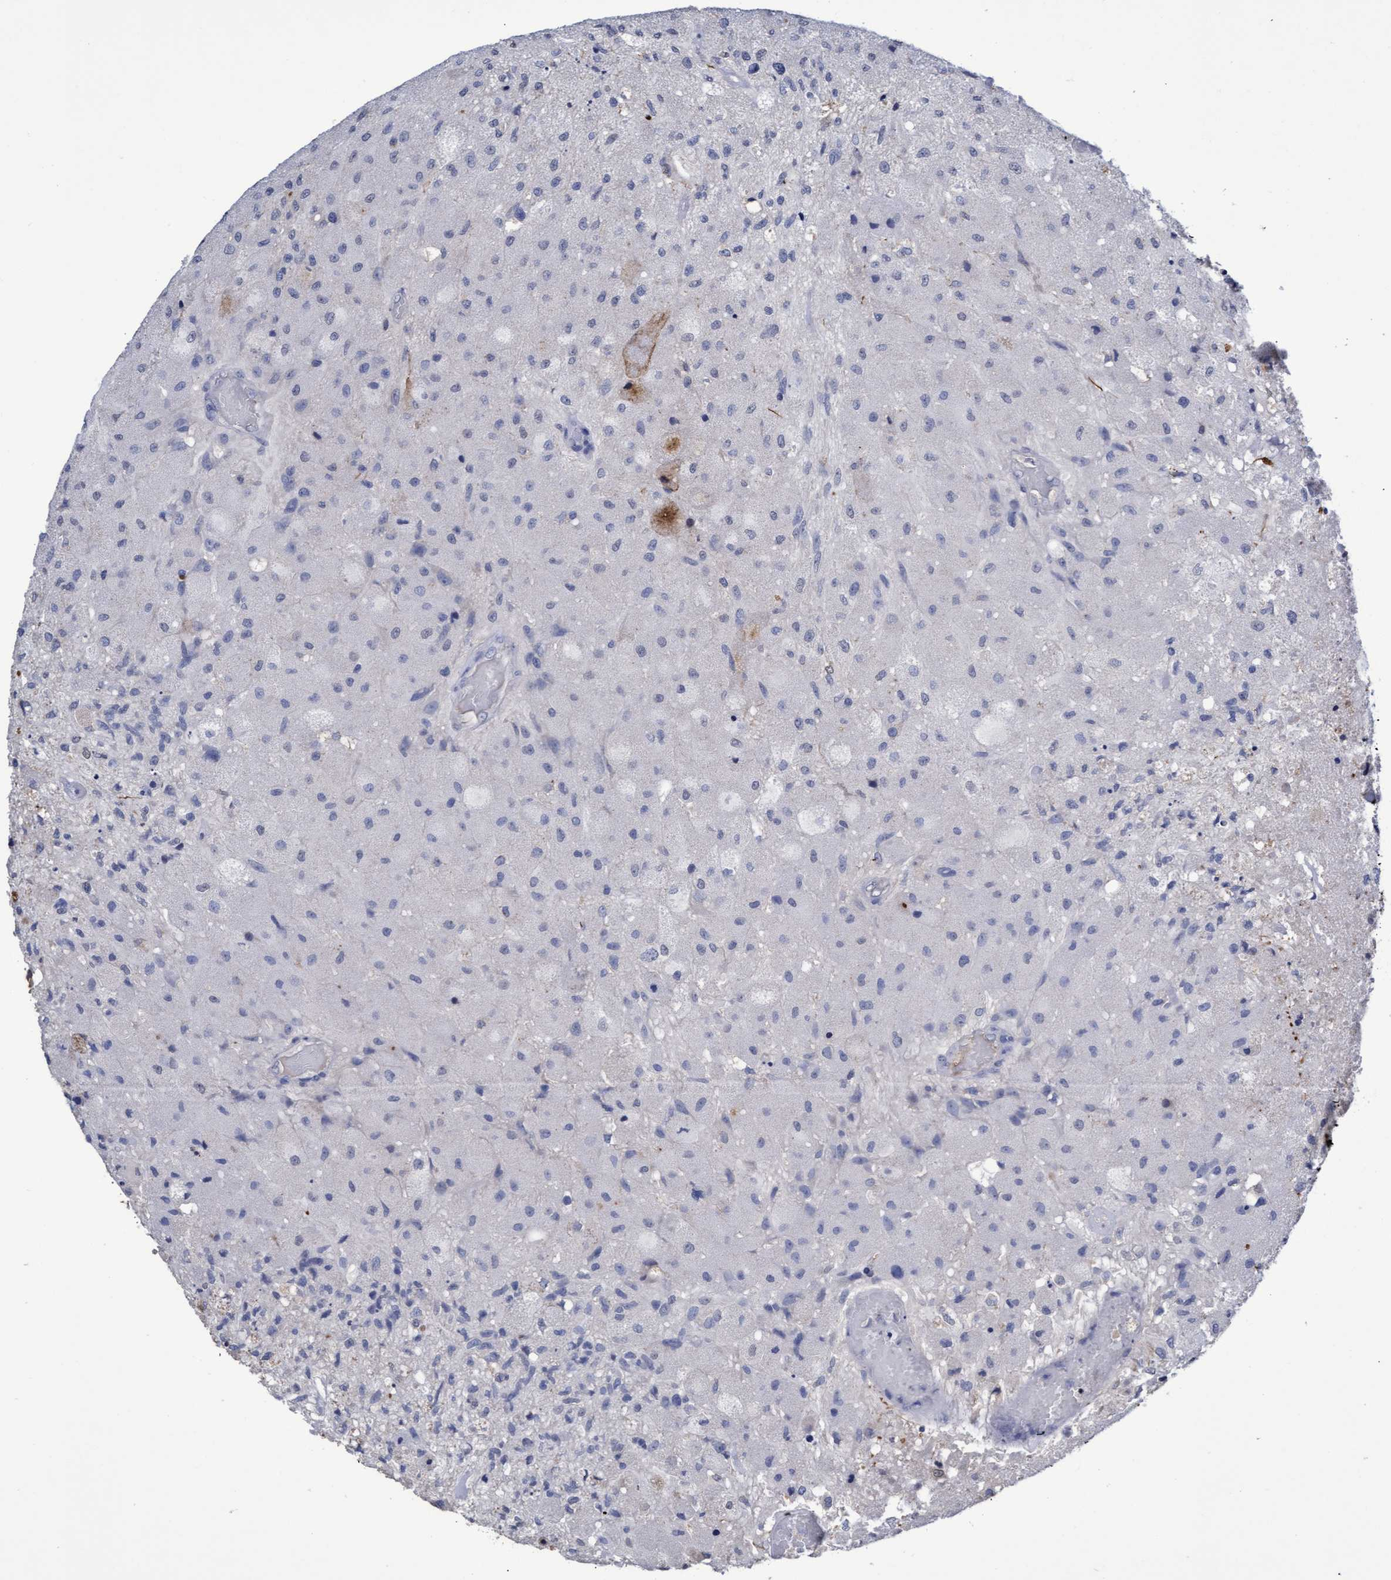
{"staining": {"intensity": "negative", "quantity": "none", "location": "none"}, "tissue": "glioma", "cell_type": "Tumor cells", "image_type": "cancer", "snomed": [{"axis": "morphology", "description": "Normal tissue, NOS"}, {"axis": "morphology", "description": "Glioma, malignant, High grade"}, {"axis": "topography", "description": "Cerebral cortex"}], "caption": "Histopathology image shows no protein expression in tumor cells of malignant glioma (high-grade) tissue. (Stains: DAB IHC with hematoxylin counter stain, Microscopy: brightfield microscopy at high magnification).", "gene": "GPR39", "patient": {"sex": "male", "age": 77}}